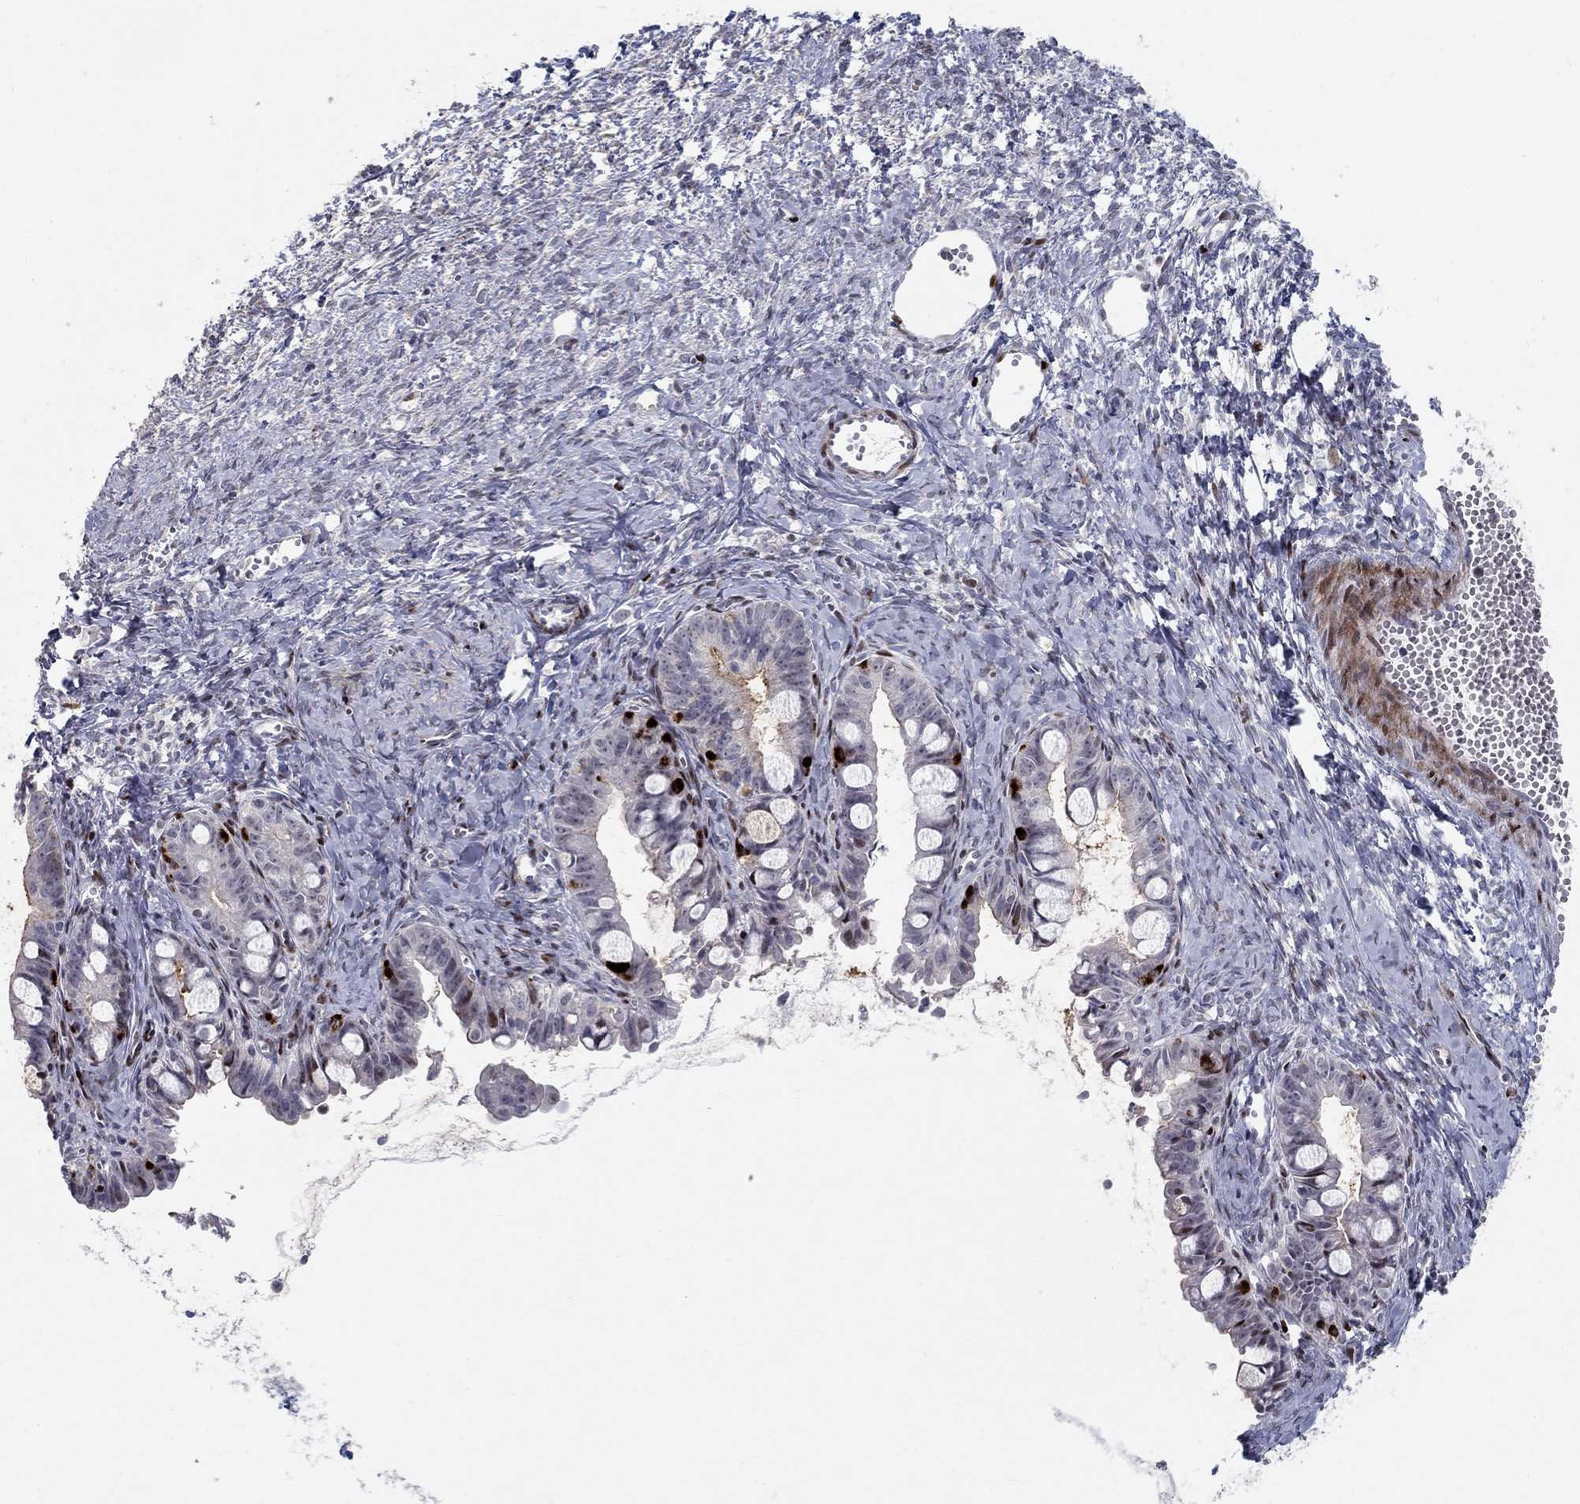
{"staining": {"intensity": "strong", "quantity": "25%-75%", "location": "nuclear"}, "tissue": "ovarian cancer", "cell_type": "Tumor cells", "image_type": "cancer", "snomed": [{"axis": "morphology", "description": "Cystadenocarcinoma, mucinous, NOS"}, {"axis": "topography", "description": "Ovary"}], "caption": "A high amount of strong nuclear staining is seen in approximately 25%-75% of tumor cells in ovarian mucinous cystadenocarcinoma tissue. The staining was performed using DAB (3,3'-diaminobenzidine) to visualize the protein expression in brown, while the nuclei were stained in blue with hematoxylin (Magnification: 20x).", "gene": "RAPGEF5", "patient": {"sex": "female", "age": 63}}